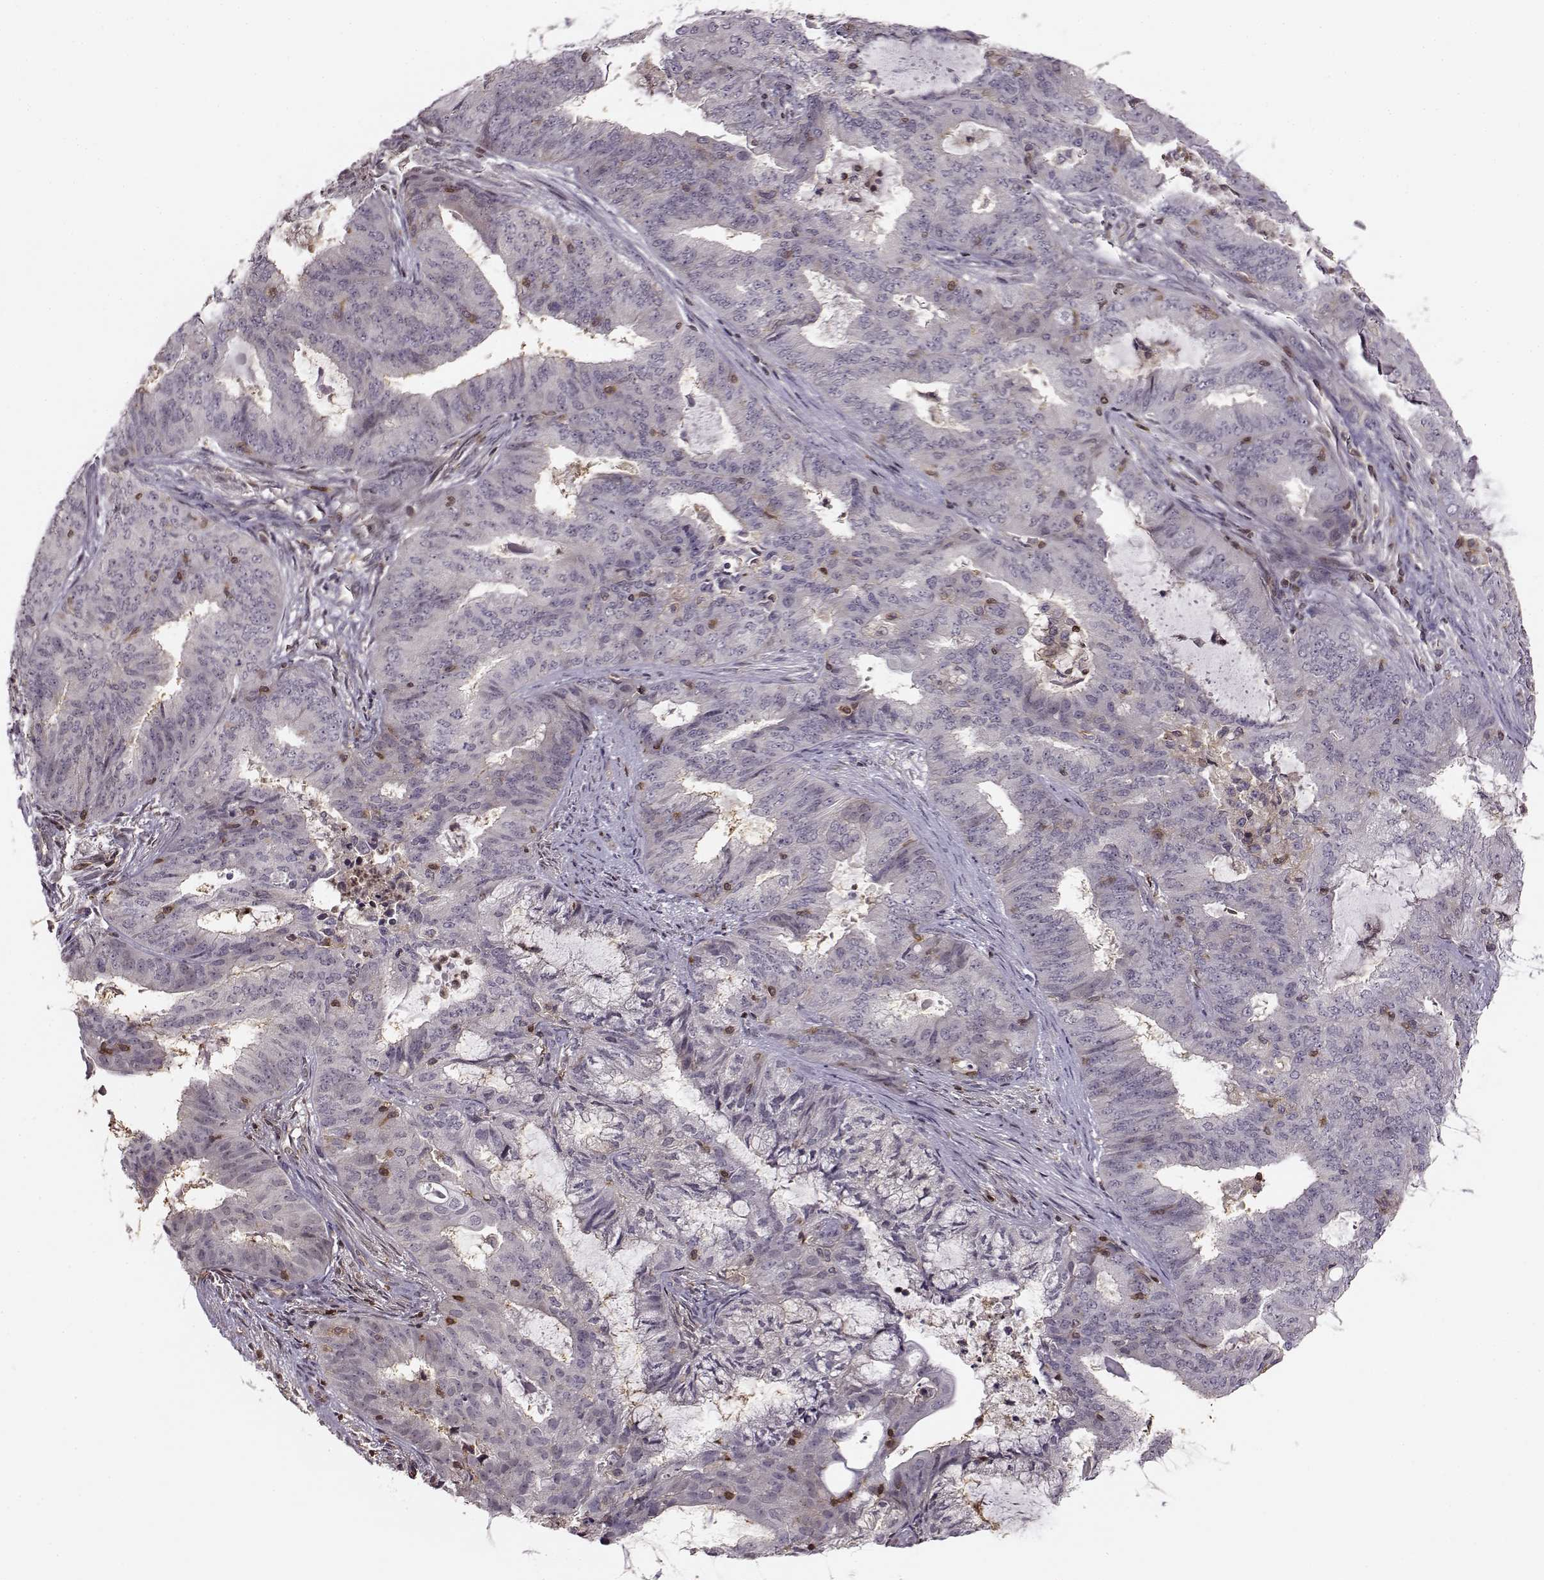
{"staining": {"intensity": "negative", "quantity": "none", "location": "none"}, "tissue": "endometrial cancer", "cell_type": "Tumor cells", "image_type": "cancer", "snomed": [{"axis": "morphology", "description": "Adenocarcinoma, NOS"}, {"axis": "topography", "description": "Endometrium"}], "caption": "The micrograph exhibits no staining of tumor cells in endometrial cancer (adenocarcinoma).", "gene": "MFSD1", "patient": {"sex": "female", "age": 62}}